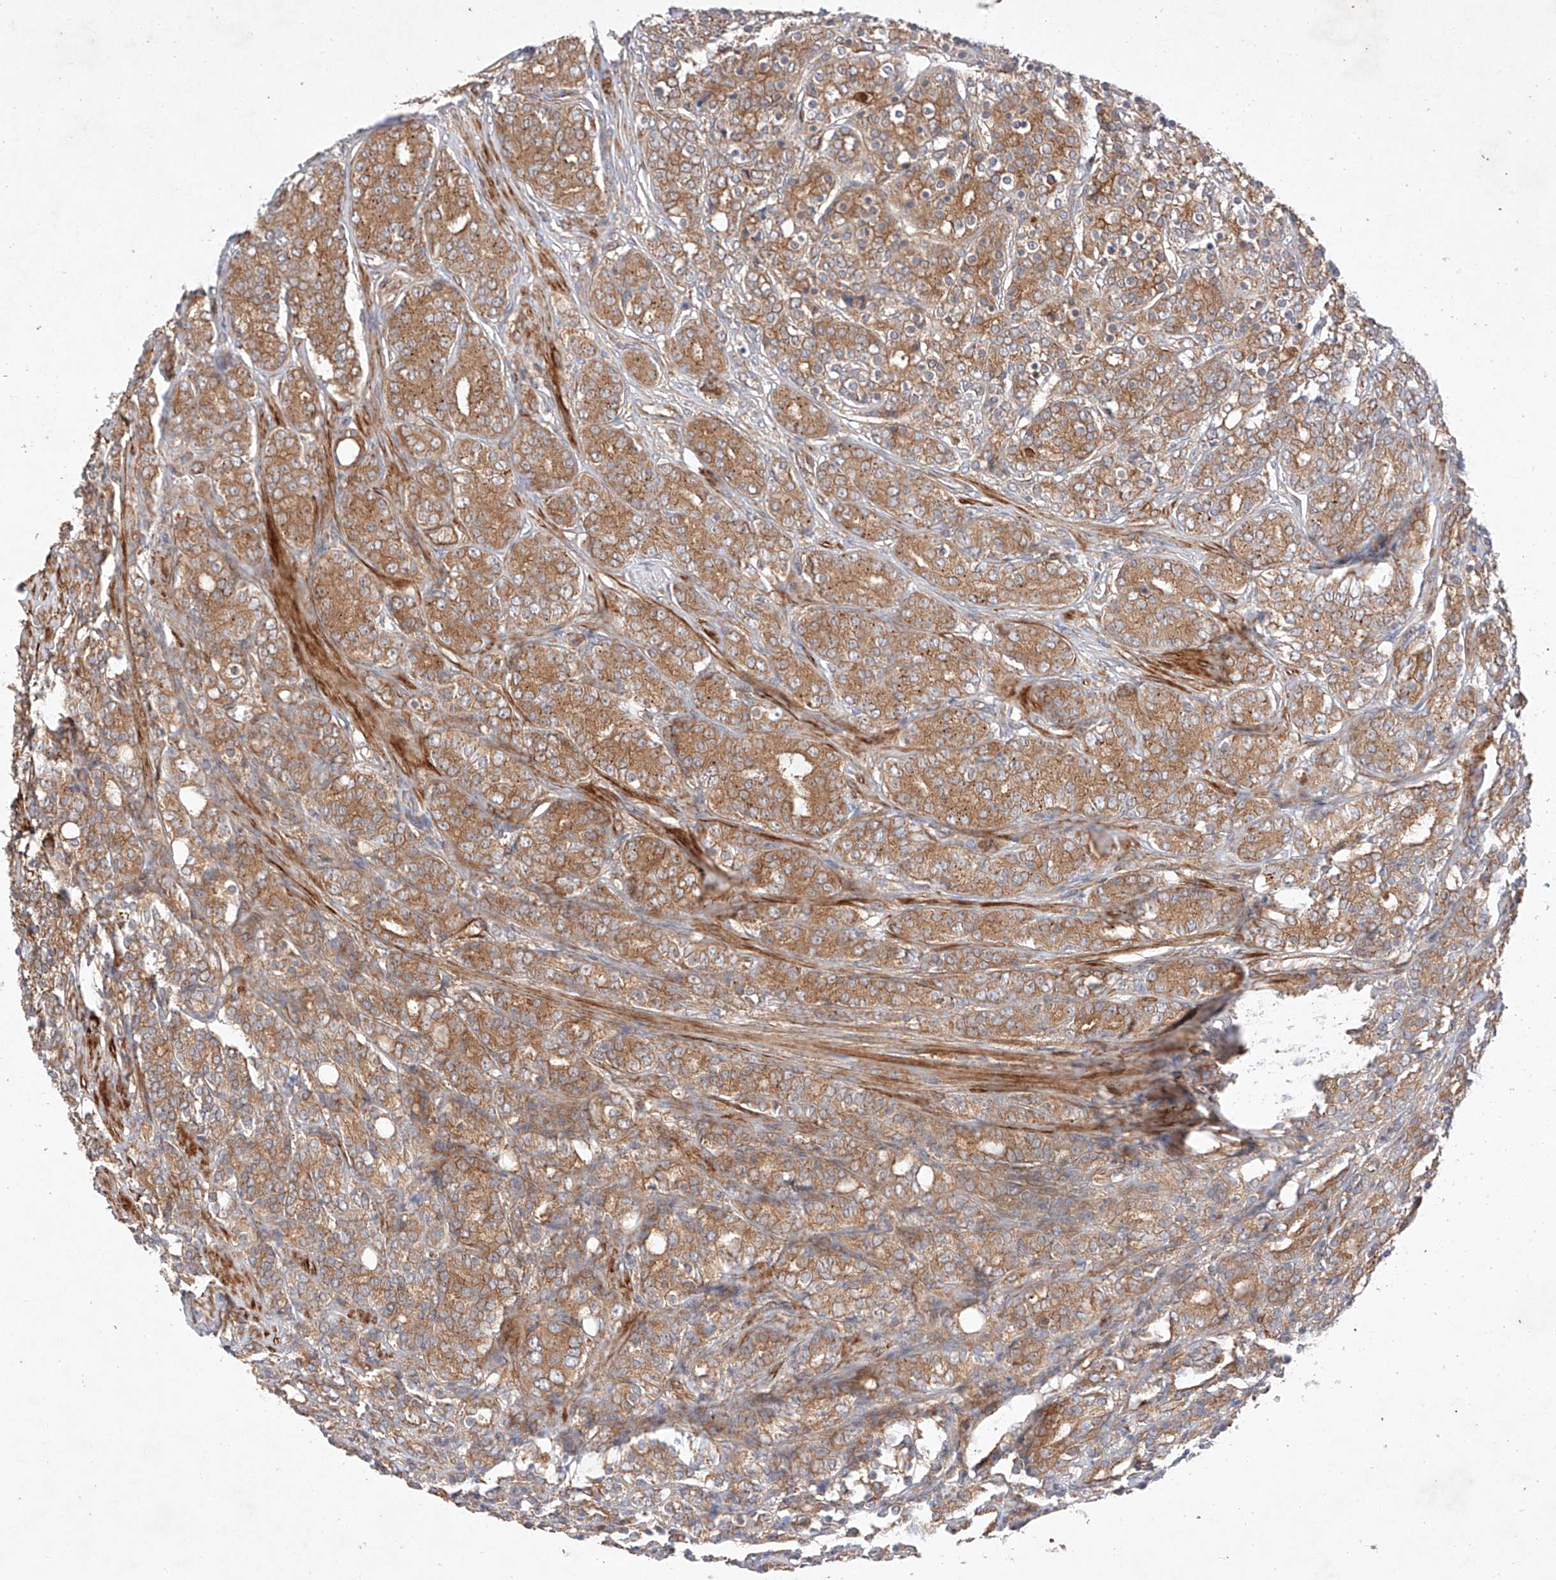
{"staining": {"intensity": "moderate", "quantity": ">75%", "location": "cytoplasmic/membranous"}, "tissue": "prostate cancer", "cell_type": "Tumor cells", "image_type": "cancer", "snomed": [{"axis": "morphology", "description": "Adenocarcinoma, High grade"}, {"axis": "topography", "description": "Prostate"}], "caption": "A brown stain labels moderate cytoplasmic/membranous expression of a protein in human prostate cancer (adenocarcinoma (high-grade)) tumor cells.", "gene": "RAB23", "patient": {"sex": "male", "age": 62}}